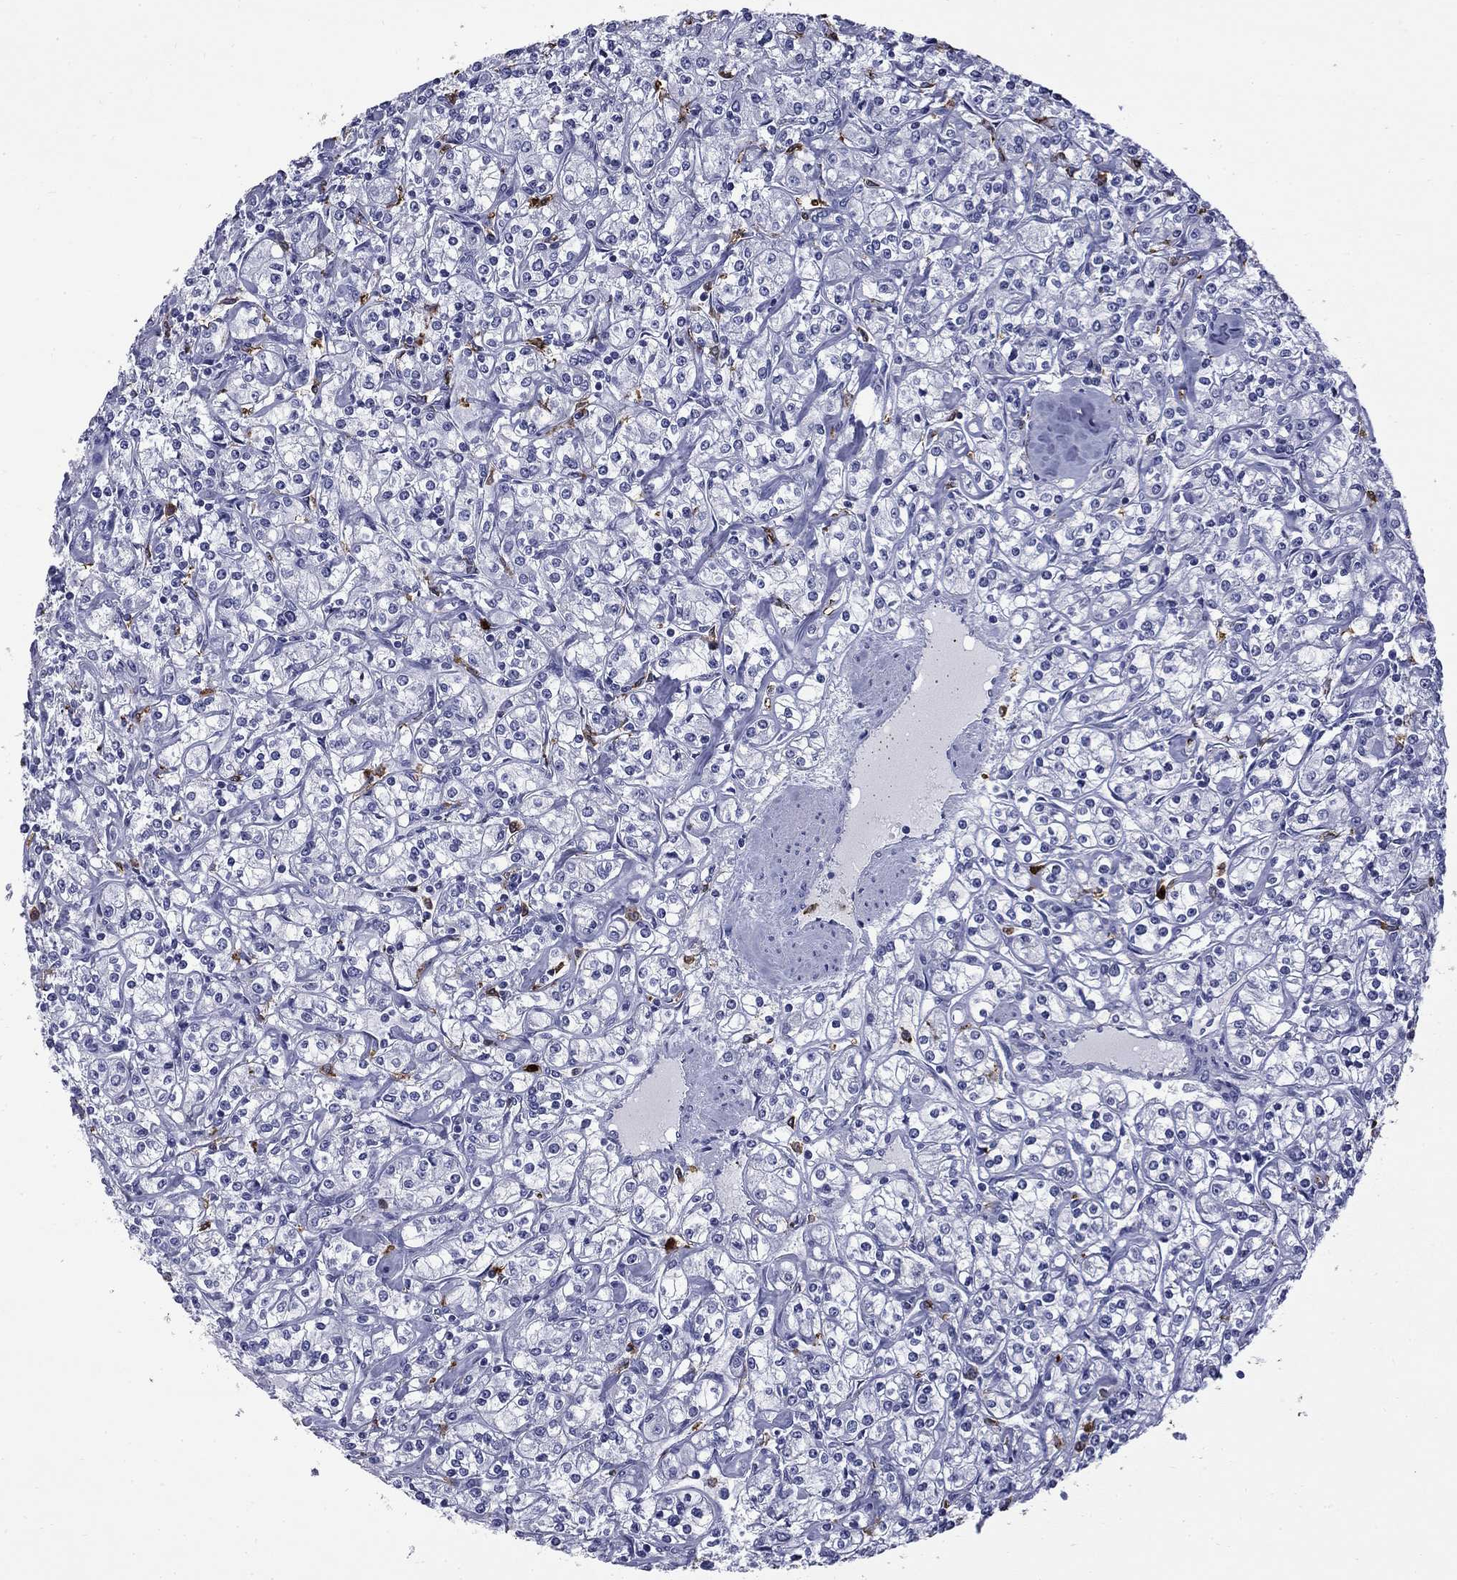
{"staining": {"intensity": "negative", "quantity": "none", "location": "none"}, "tissue": "renal cancer", "cell_type": "Tumor cells", "image_type": "cancer", "snomed": [{"axis": "morphology", "description": "Adenocarcinoma, NOS"}, {"axis": "topography", "description": "Kidney"}], "caption": "This is a photomicrograph of immunohistochemistry (IHC) staining of renal cancer, which shows no positivity in tumor cells.", "gene": "TRIM29", "patient": {"sex": "male", "age": 77}}